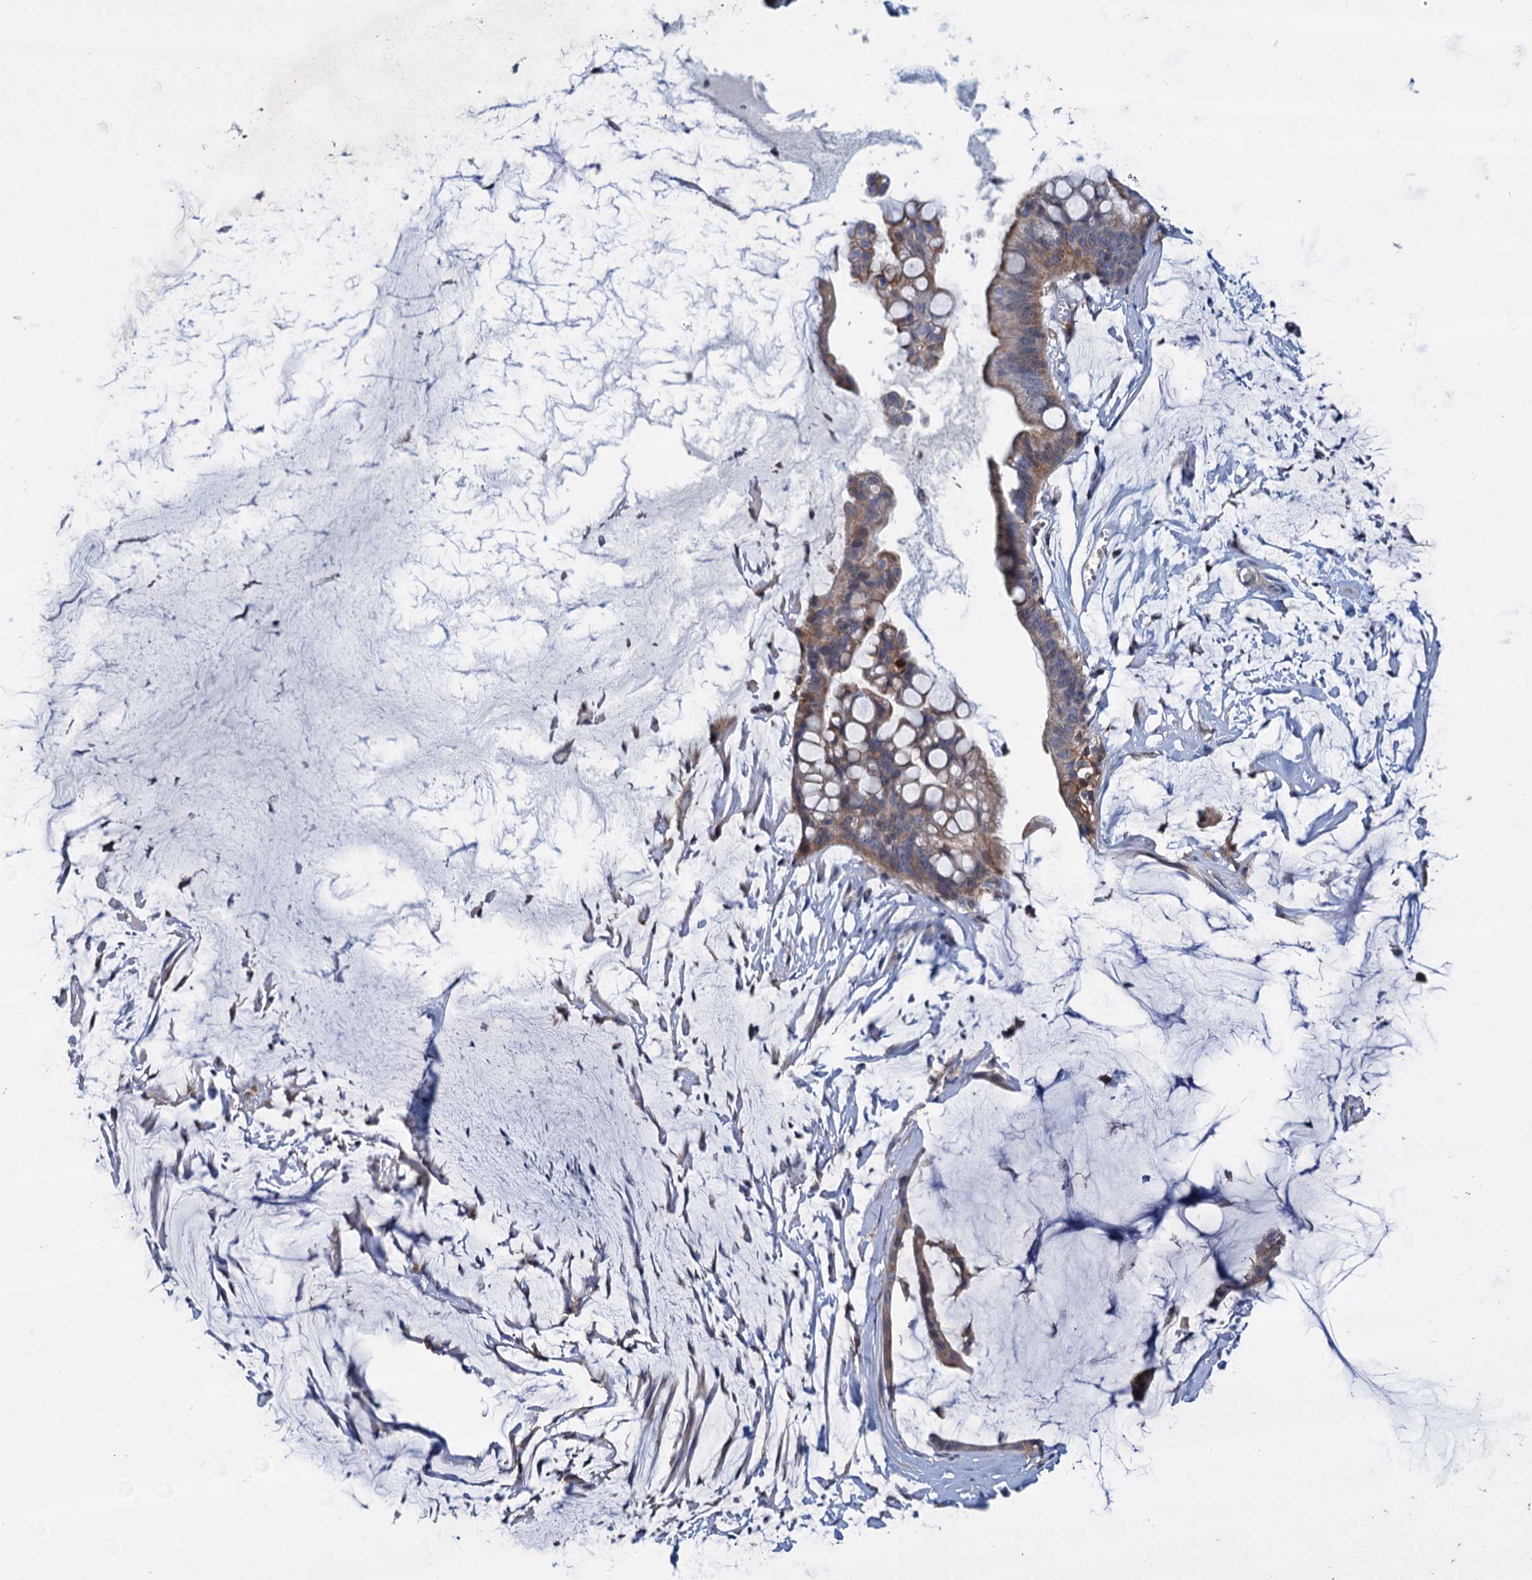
{"staining": {"intensity": "weak", "quantity": ">75%", "location": "cytoplasmic/membranous"}, "tissue": "ovarian cancer", "cell_type": "Tumor cells", "image_type": "cancer", "snomed": [{"axis": "morphology", "description": "Cystadenocarcinoma, mucinous, NOS"}, {"axis": "topography", "description": "Ovary"}], "caption": "Tumor cells reveal weak cytoplasmic/membranous staining in about >75% of cells in ovarian mucinous cystadenocarcinoma.", "gene": "LRCH4", "patient": {"sex": "female", "age": 73}}